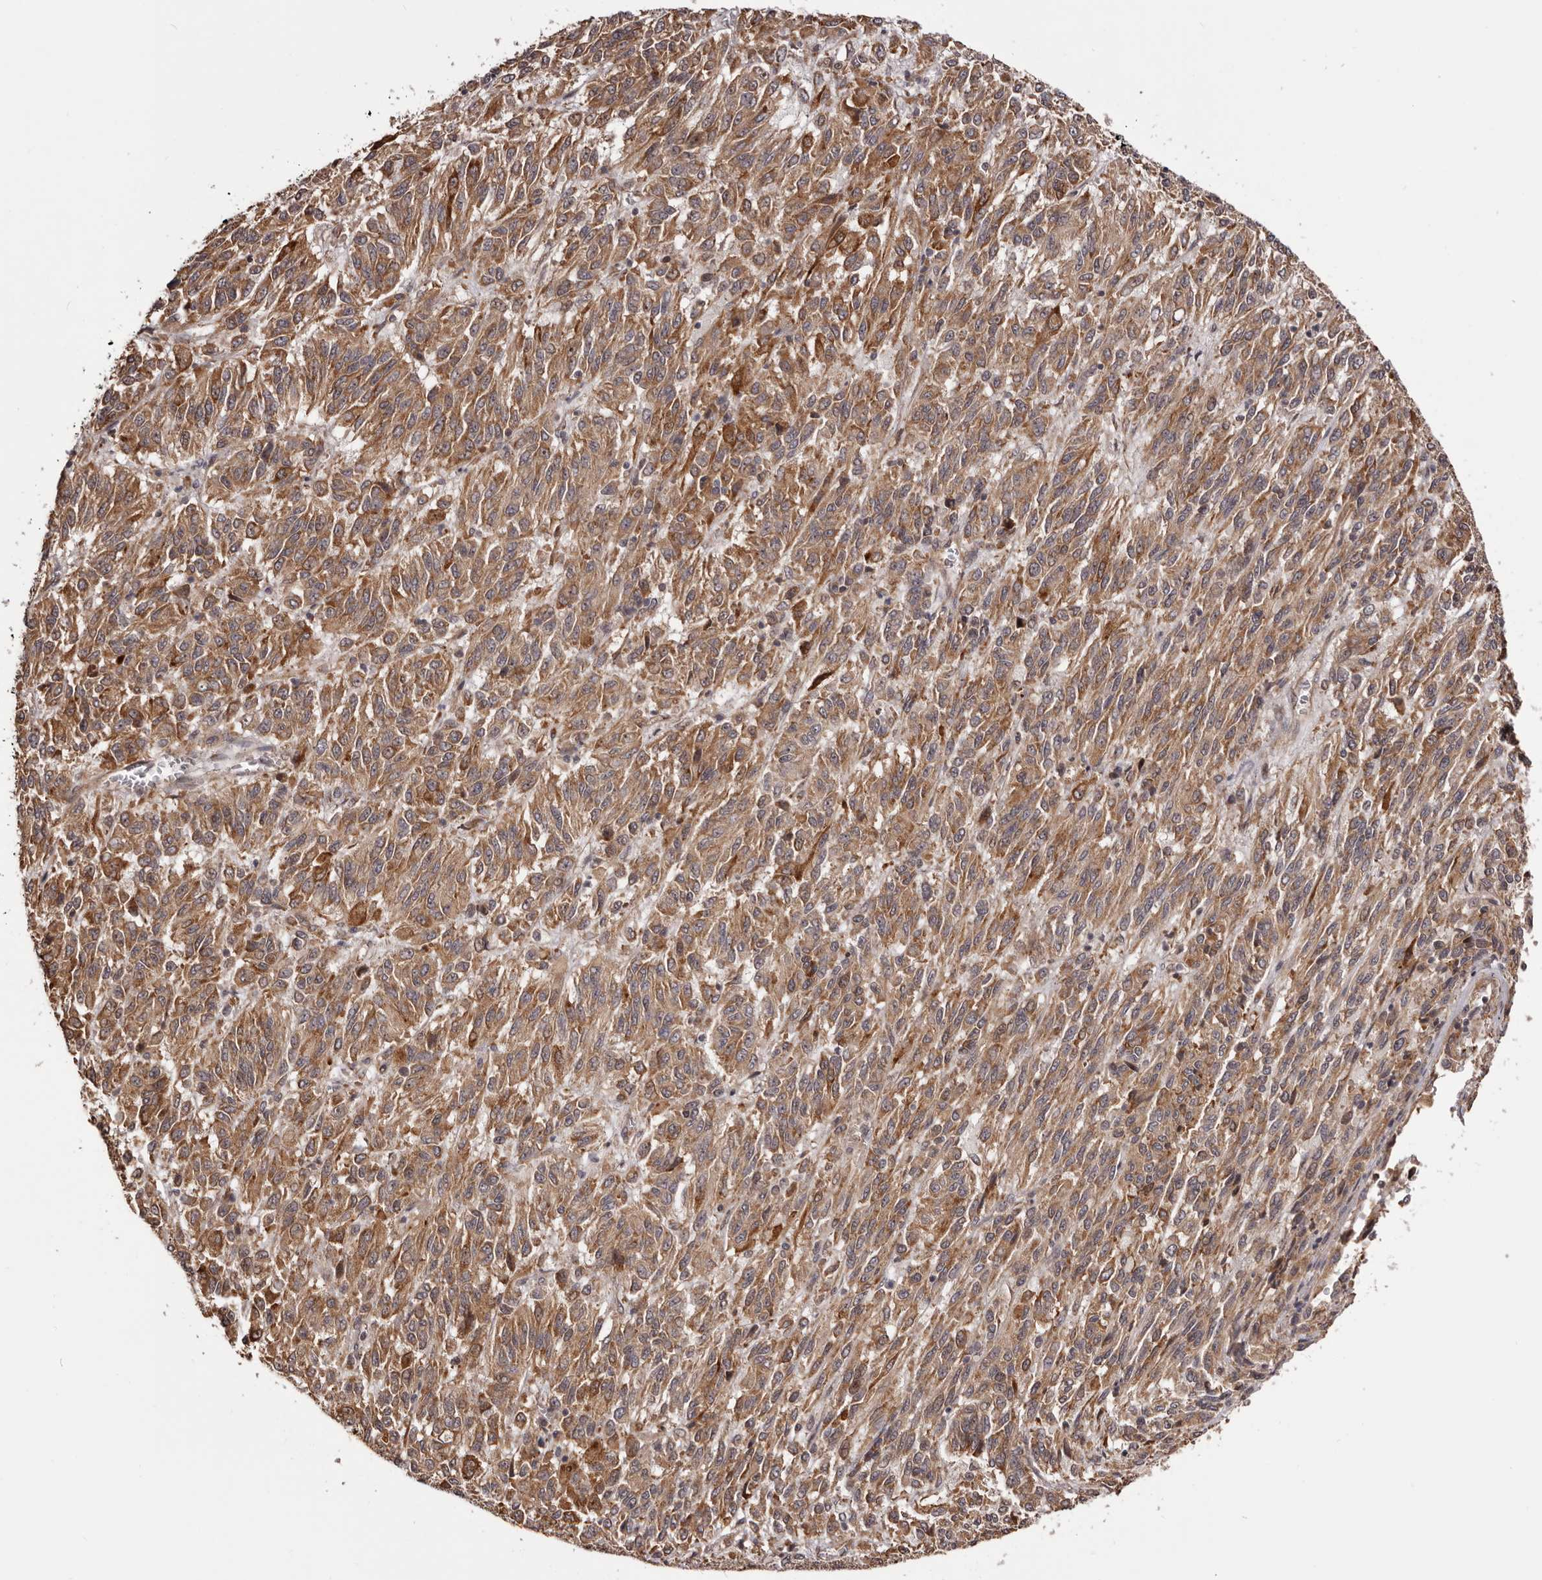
{"staining": {"intensity": "moderate", "quantity": ">75%", "location": "cytoplasmic/membranous"}, "tissue": "melanoma", "cell_type": "Tumor cells", "image_type": "cancer", "snomed": [{"axis": "morphology", "description": "Malignant melanoma, Metastatic site"}, {"axis": "topography", "description": "Lung"}], "caption": "IHC image of malignant melanoma (metastatic site) stained for a protein (brown), which shows medium levels of moderate cytoplasmic/membranous staining in about >75% of tumor cells.", "gene": "NOL12", "patient": {"sex": "male", "age": 64}}